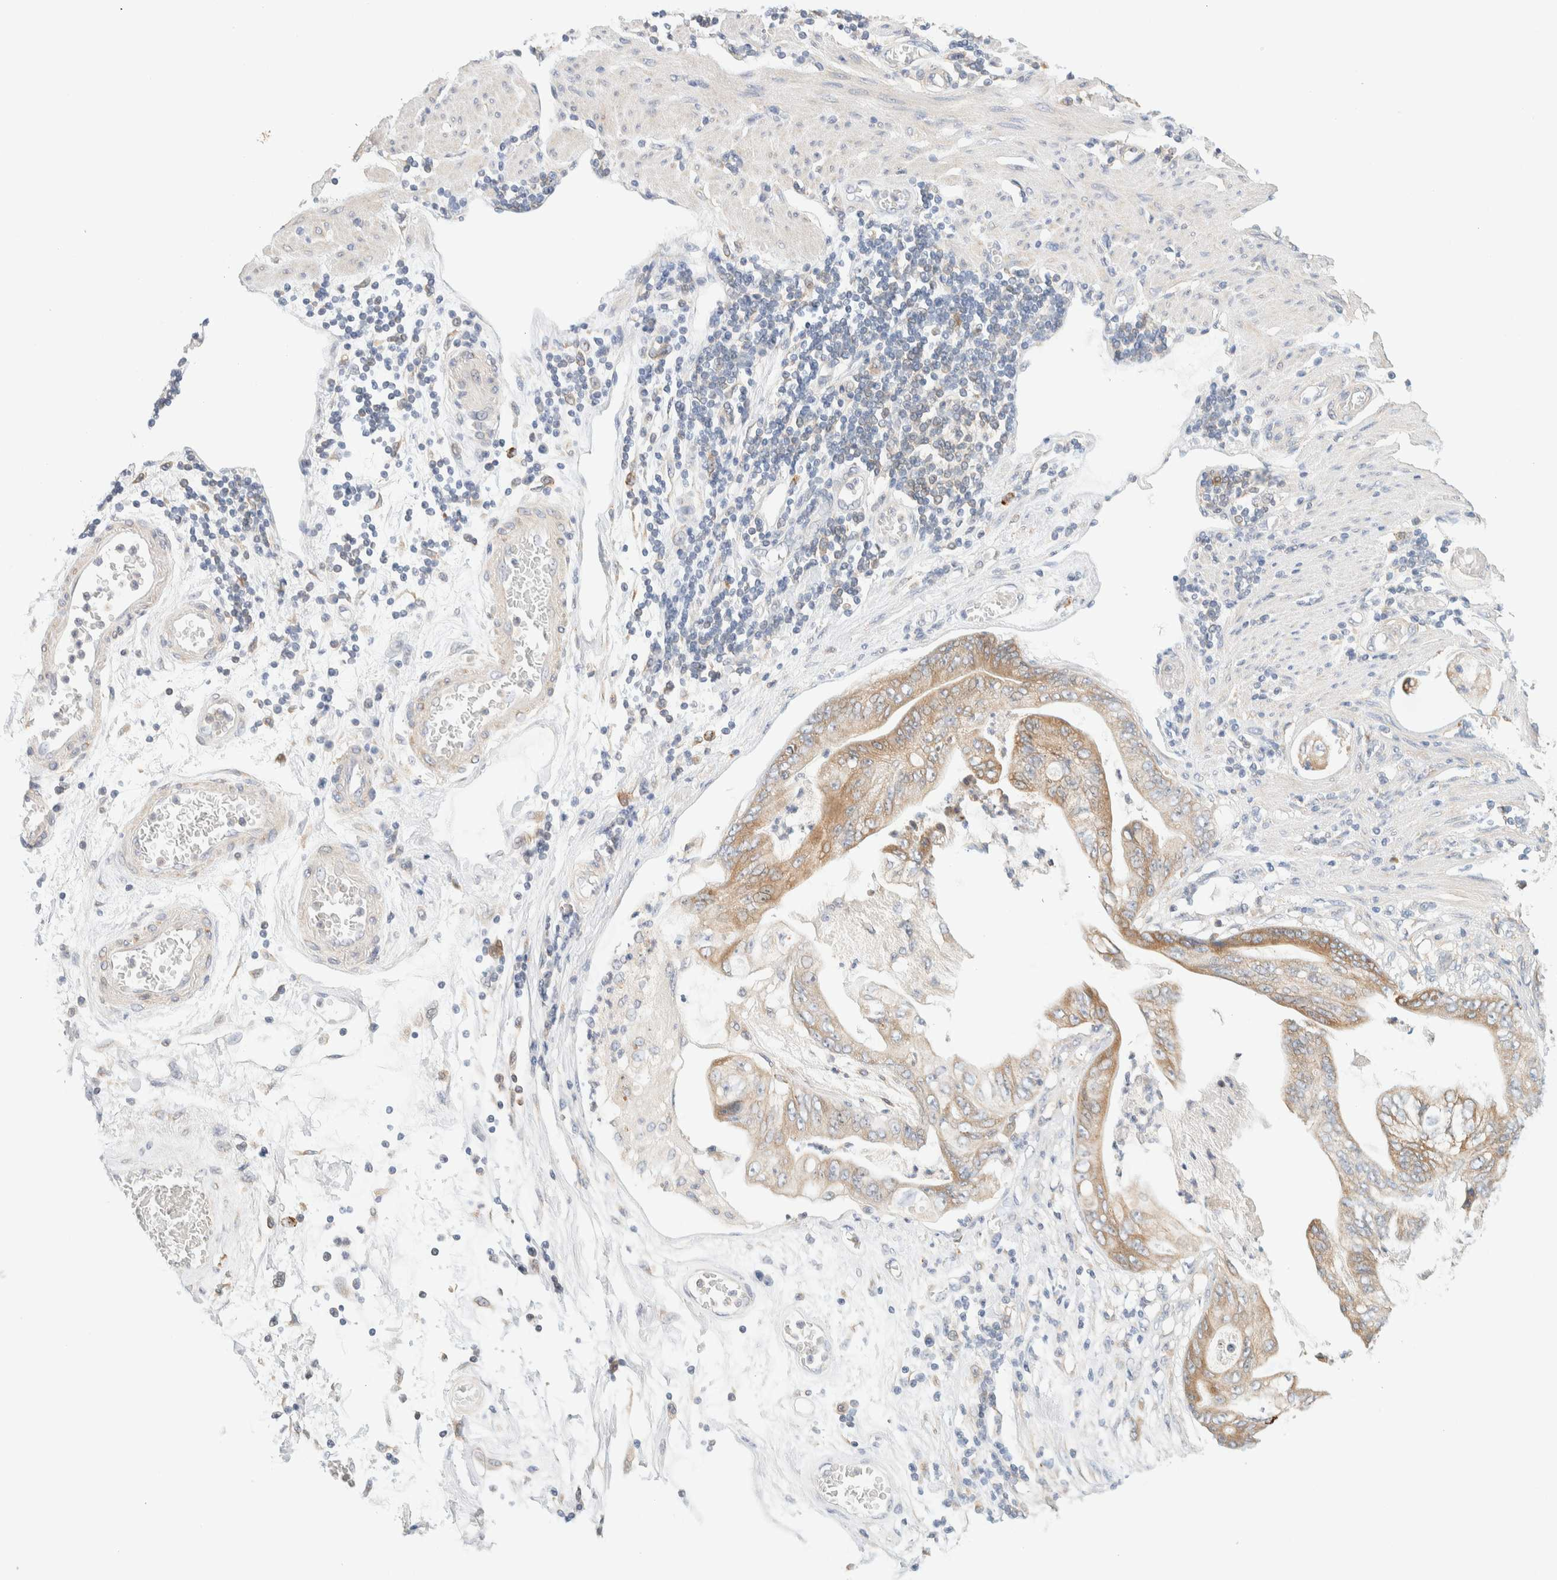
{"staining": {"intensity": "moderate", "quantity": ">75%", "location": "cytoplasmic/membranous"}, "tissue": "stomach cancer", "cell_type": "Tumor cells", "image_type": "cancer", "snomed": [{"axis": "morphology", "description": "Adenocarcinoma, NOS"}, {"axis": "topography", "description": "Stomach"}], "caption": "Immunohistochemical staining of human stomach adenocarcinoma displays moderate cytoplasmic/membranous protein staining in approximately >75% of tumor cells.", "gene": "NT5C", "patient": {"sex": "female", "age": 73}}